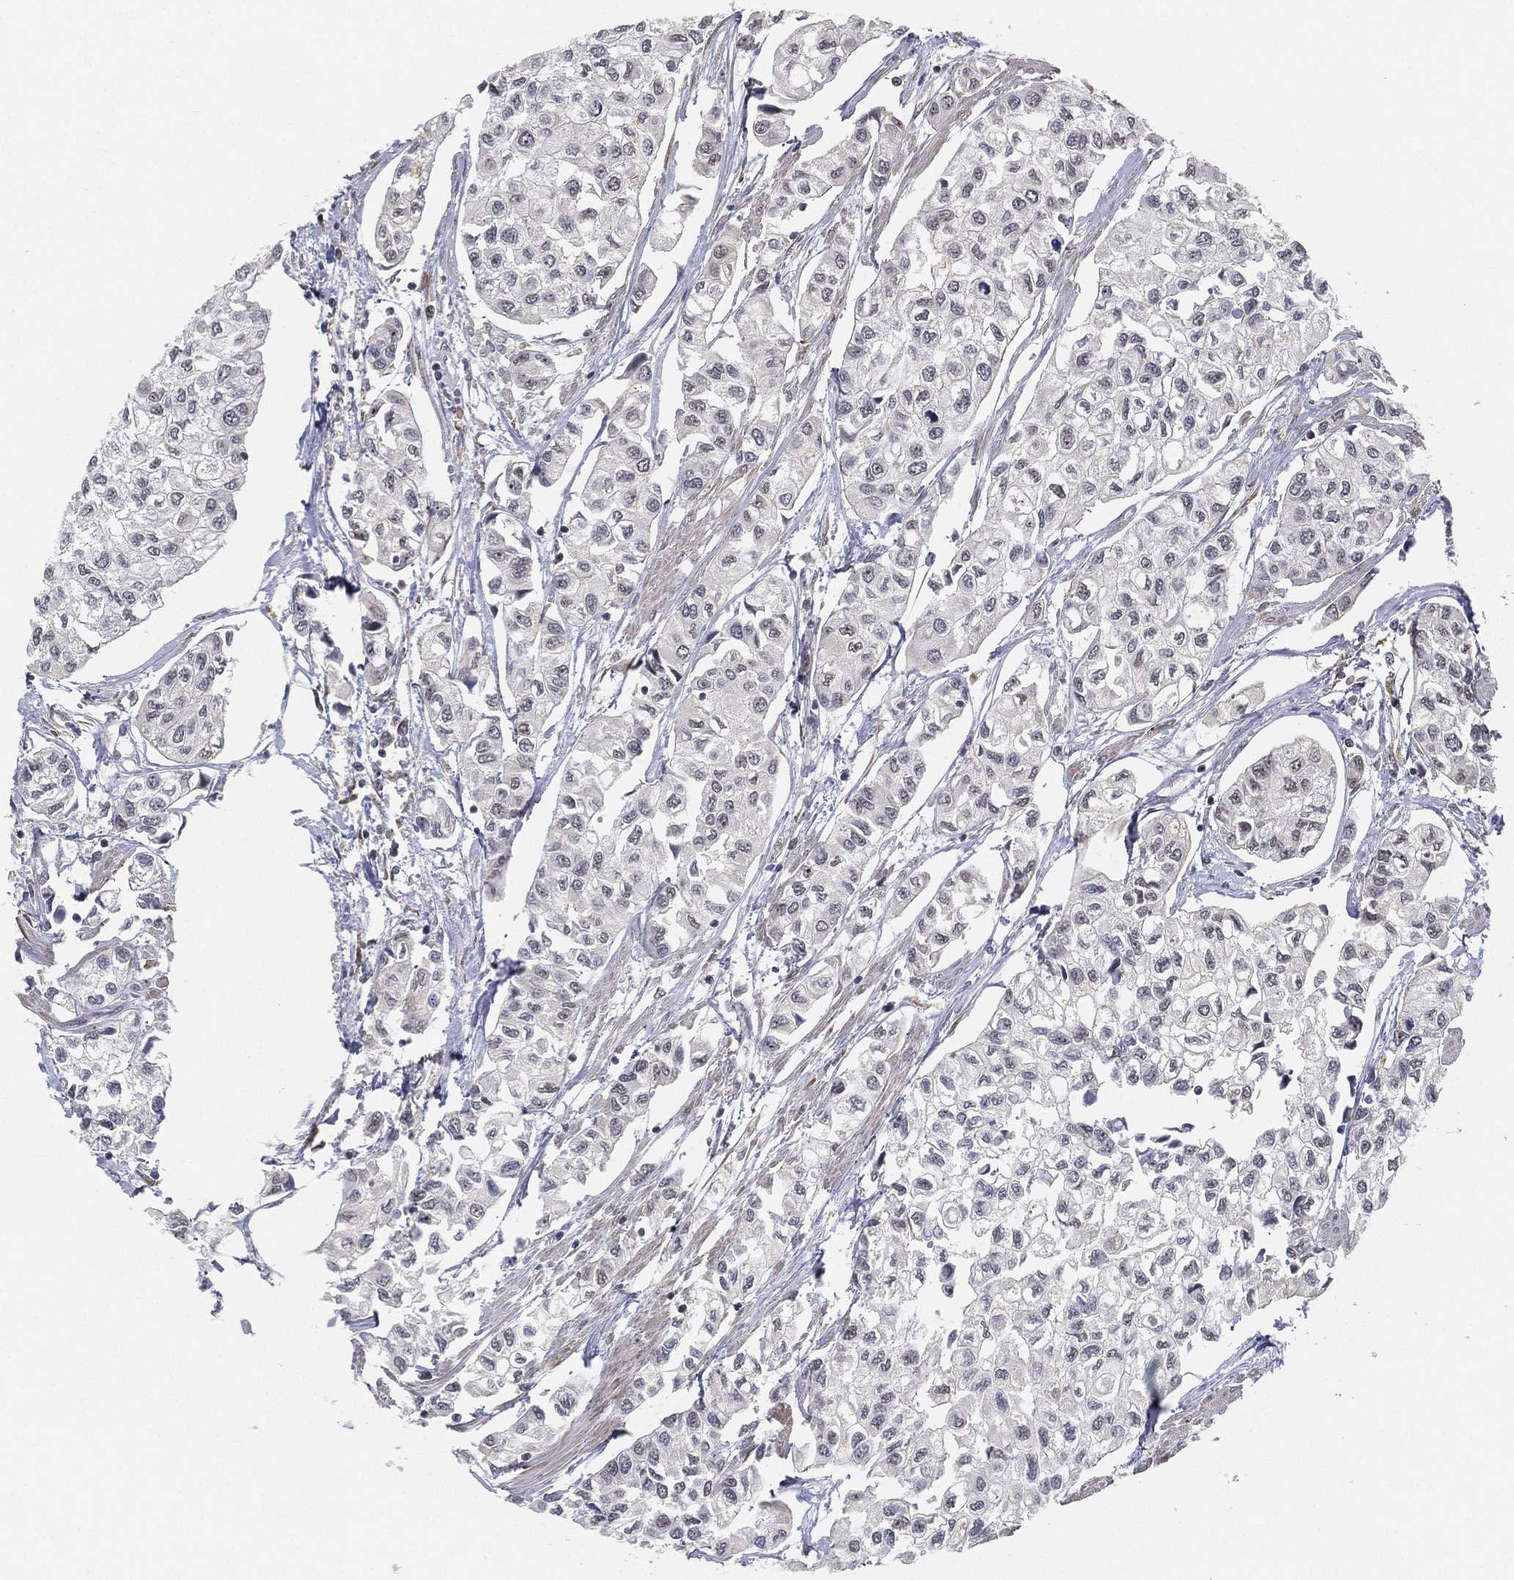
{"staining": {"intensity": "negative", "quantity": "none", "location": "none"}, "tissue": "urothelial cancer", "cell_type": "Tumor cells", "image_type": "cancer", "snomed": [{"axis": "morphology", "description": "Urothelial carcinoma, High grade"}, {"axis": "topography", "description": "Urinary bladder"}], "caption": "Human urothelial cancer stained for a protein using IHC demonstrates no expression in tumor cells.", "gene": "PPP1R16B", "patient": {"sex": "male", "age": 73}}